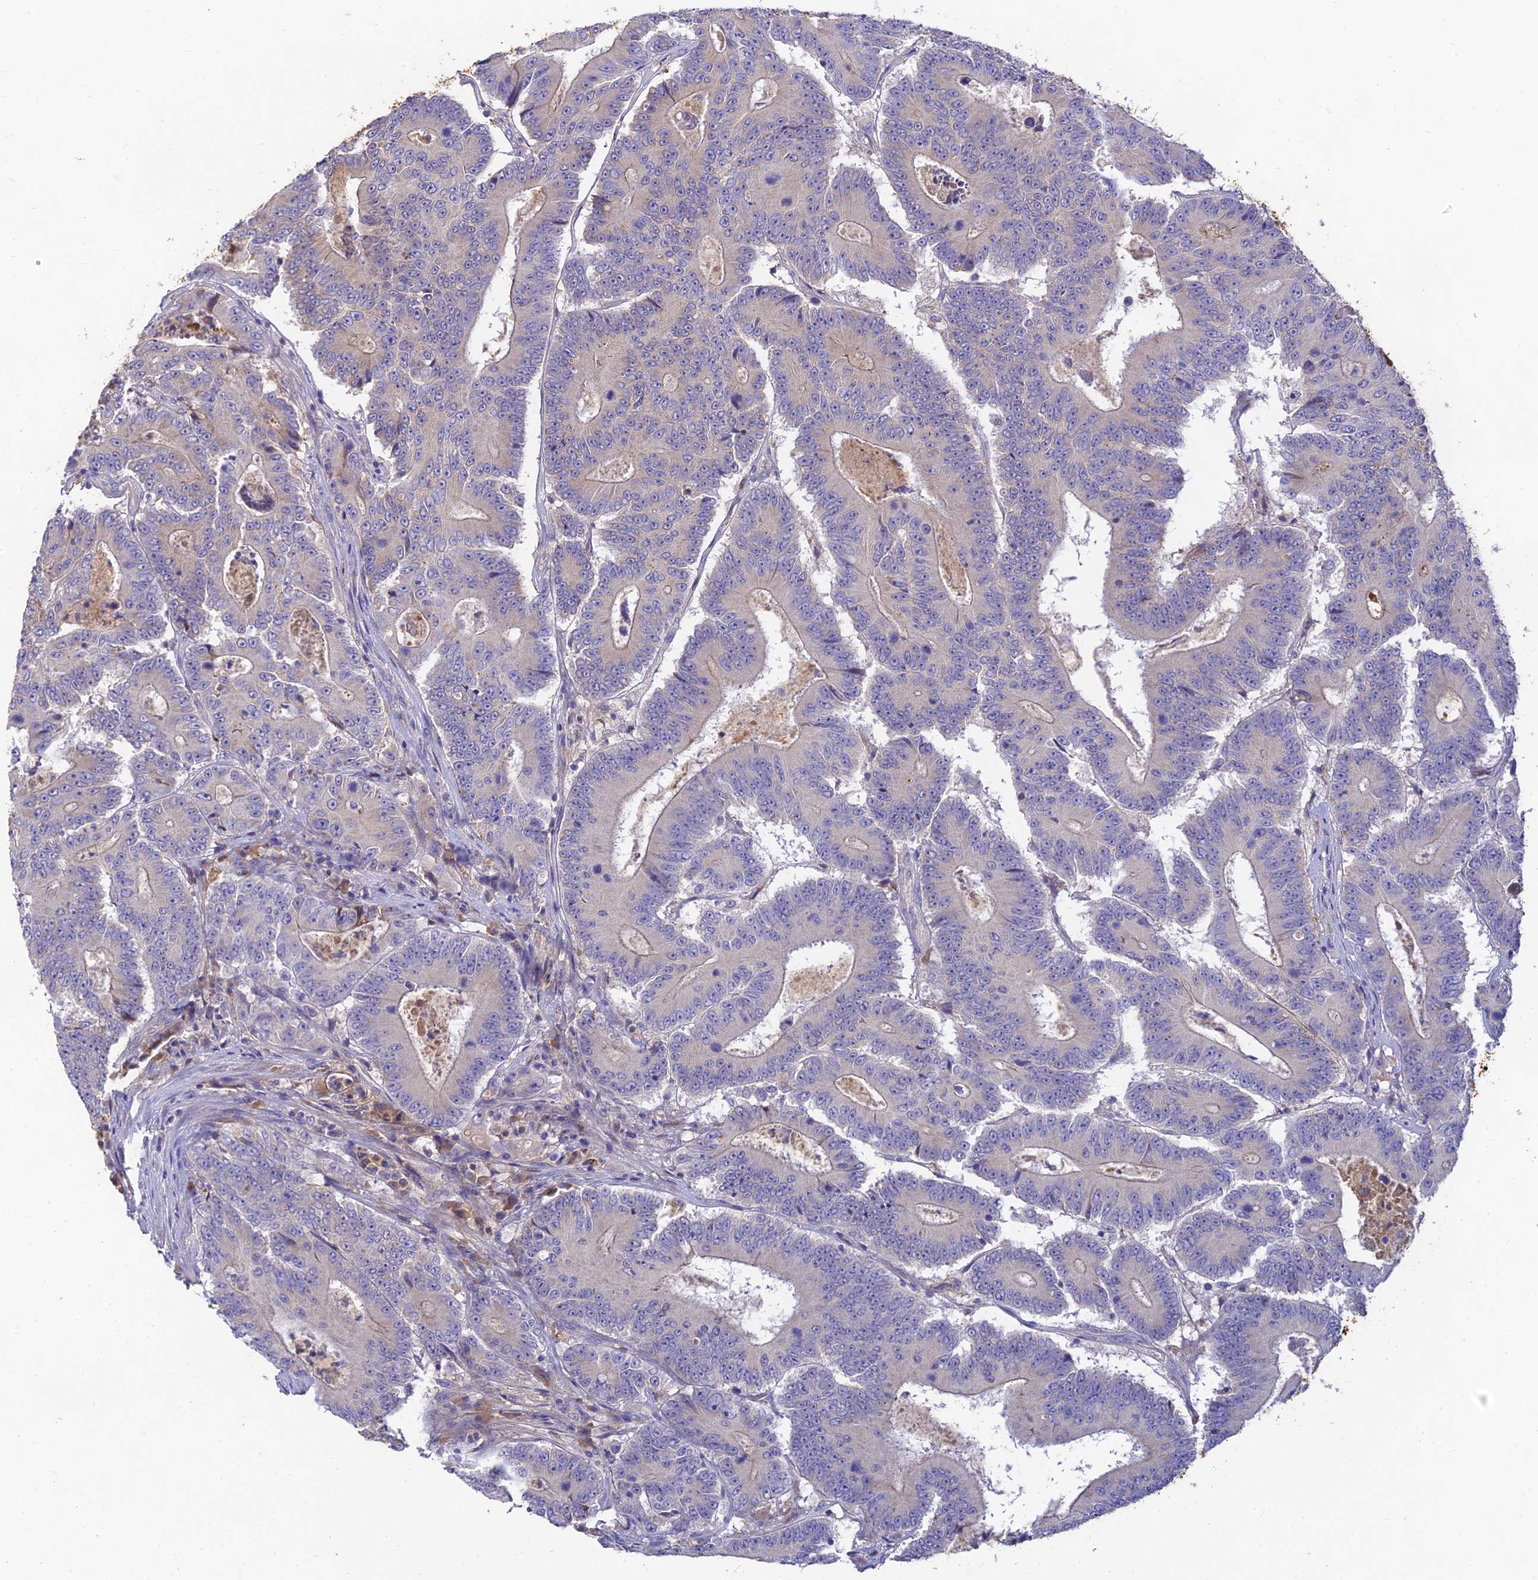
{"staining": {"intensity": "negative", "quantity": "none", "location": "none"}, "tissue": "colorectal cancer", "cell_type": "Tumor cells", "image_type": "cancer", "snomed": [{"axis": "morphology", "description": "Adenocarcinoma, NOS"}, {"axis": "topography", "description": "Colon"}], "caption": "Immunohistochemical staining of adenocarcinoma (colorectal) demonstrates no significant staining in tumor cells.", "gene": "ACSM5", "patient": {"sex": "male", "age": 83}}